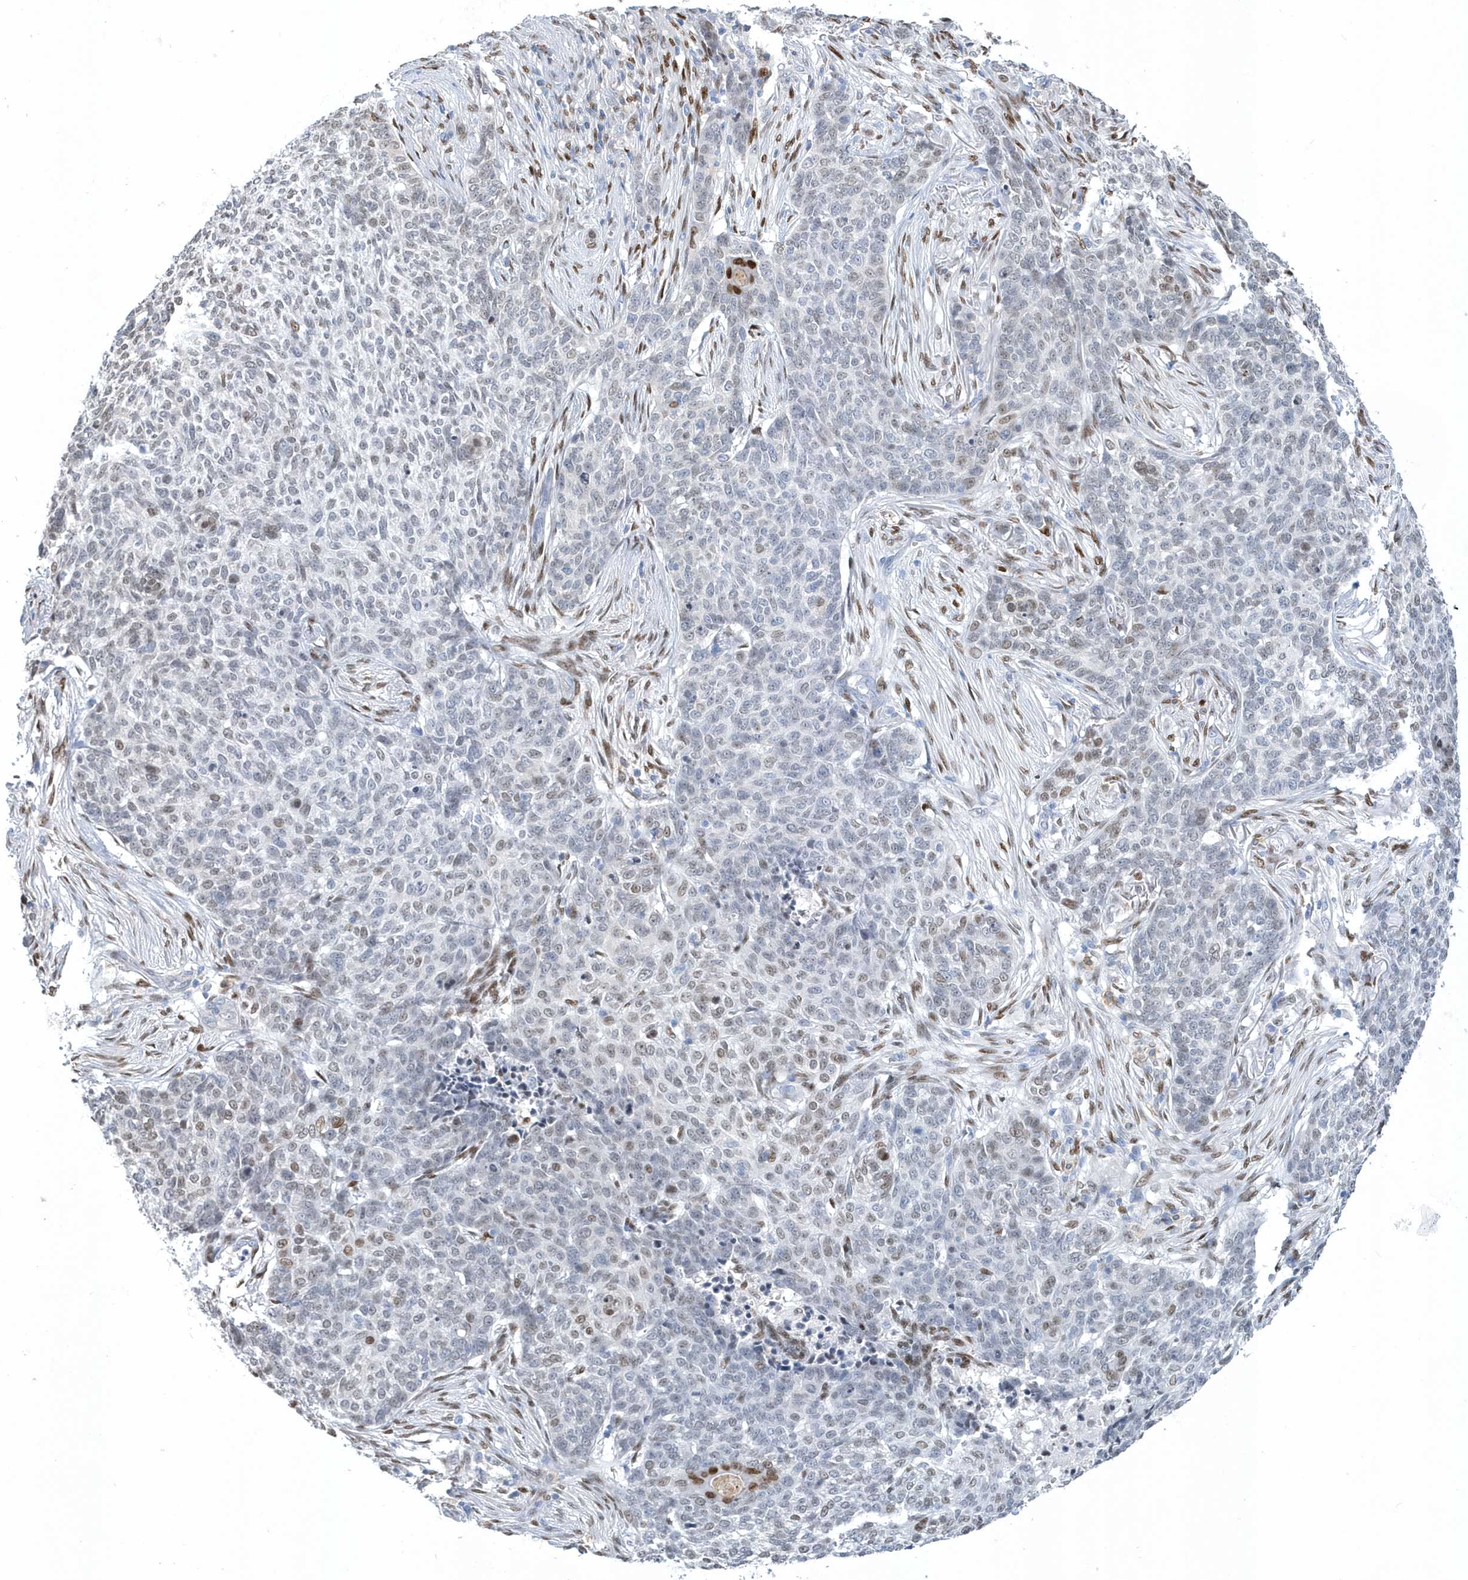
{"staining": {"intensity": "weak", "quantity": "<25%", "location": "nuclear"}, "tissue": "skin cancer", "cell_type": "Tumor cells", "image_type": "cancer", "snomed": [{"axis": "morphology", "description": "Basal cell carcinoma"}, {"axis": "topography", "description": "Skin"}], "caption": "Histopathology image shows no protein positivity in tumor cells of skin basal cell carcinoma tissue.", "gene": "MACROH2A2", "patient": {"sex": "male", "age": 85}}